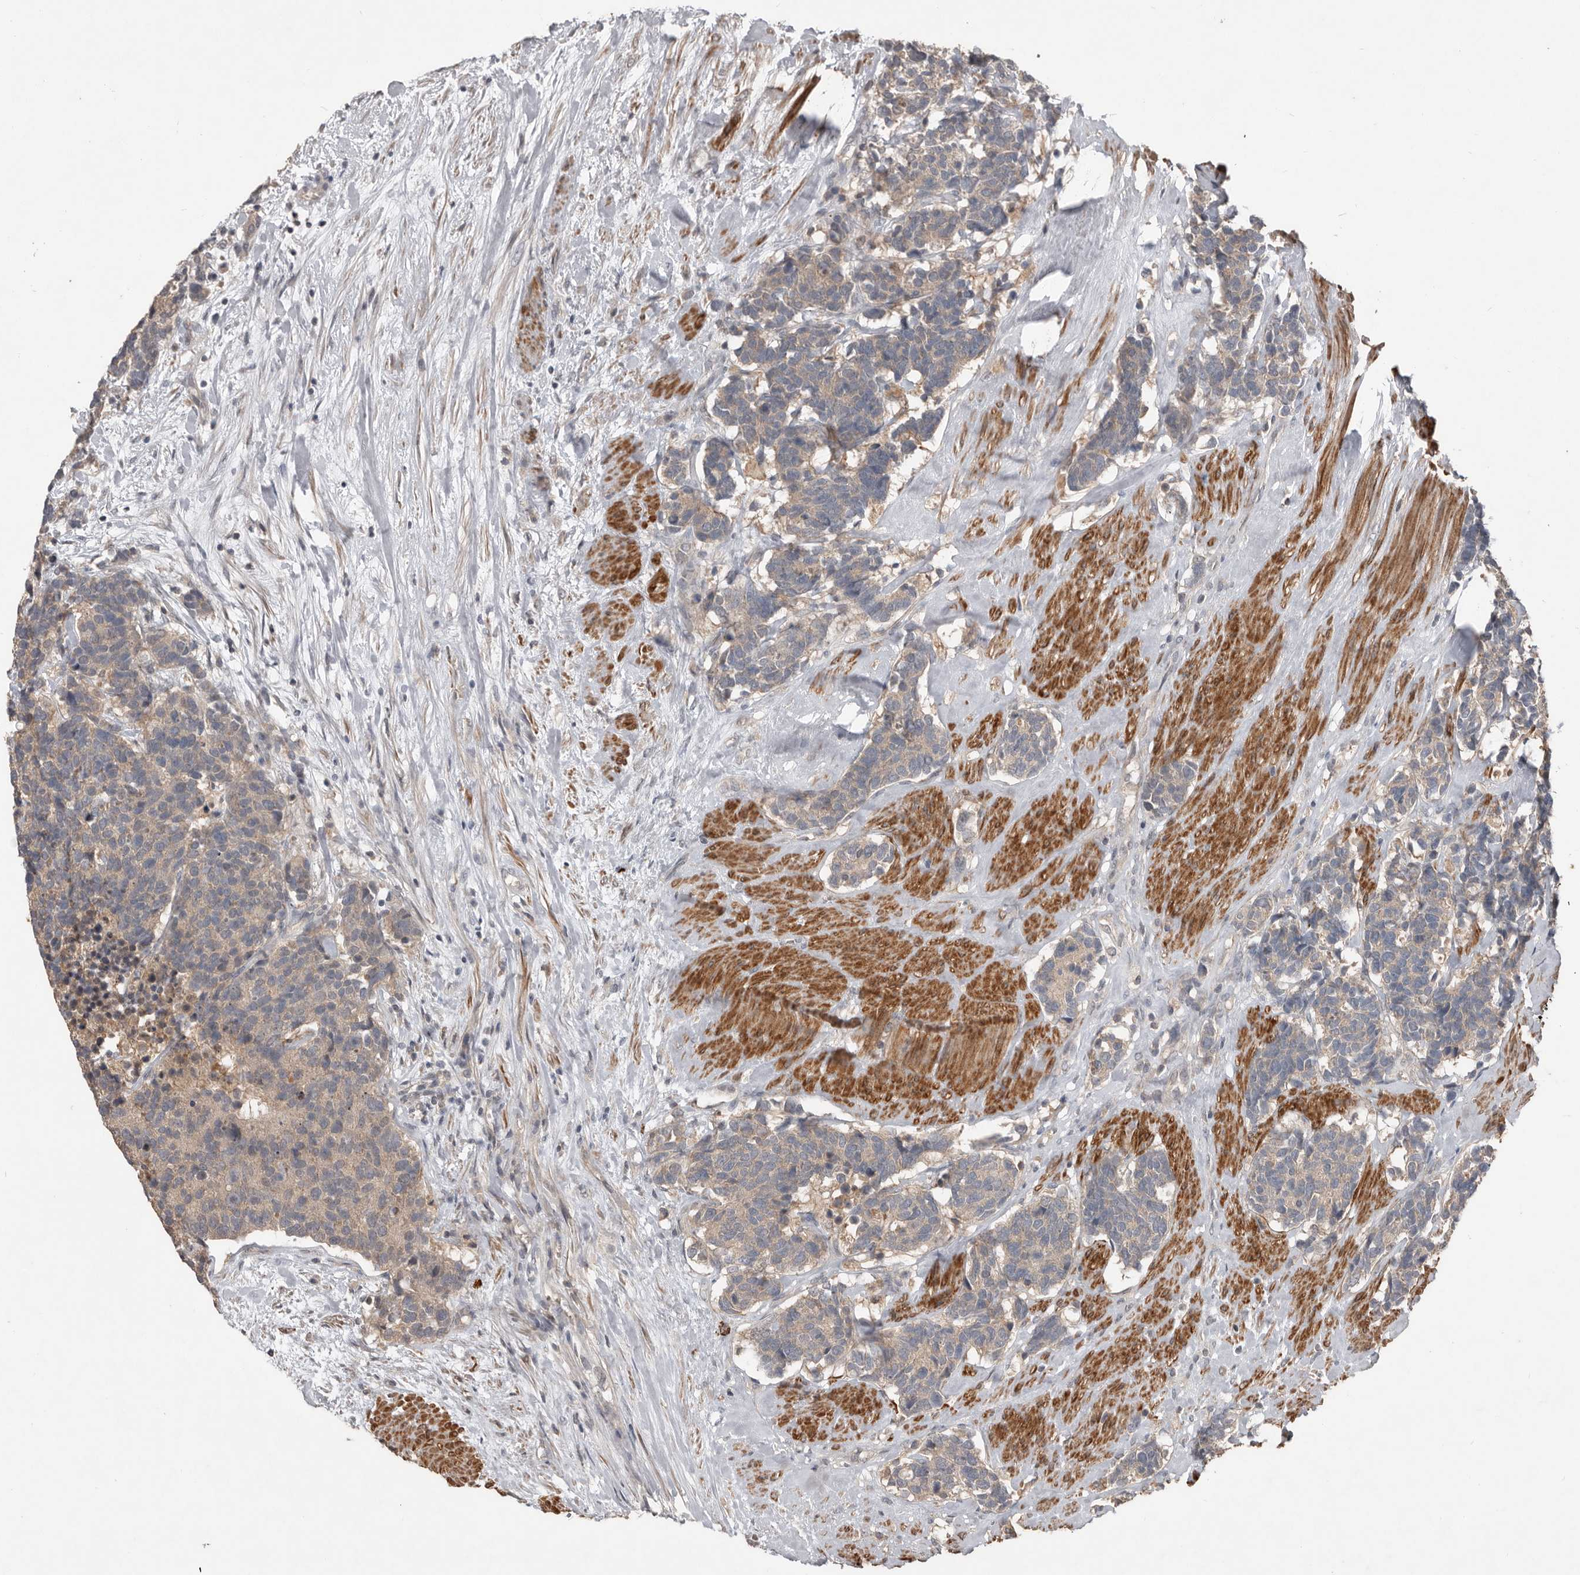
{"staining": {"intensity": "weak", "quantity": ">75%", "location": "cytoplasmic/membranous"}, "tissue": "carcinoid", "cell_type": "Tumor cells", "image_type": "cancer", "snomed": [{"axis": "morphology", "description": "Carcinoma, NOS"}, {"axis": "morphology", "description": "Carcinoid, malignant, NOS"}, {"axis": "topography", "description": "Urinary bladder"}], "caption": "Immunohistochemistry of carcinoid displays low levels of weak cytoplasmic/membranous staining in approximately >75% of tumor cells.", "gene": "BAMBI", "patient": {"sex": "male", "age": 57}}